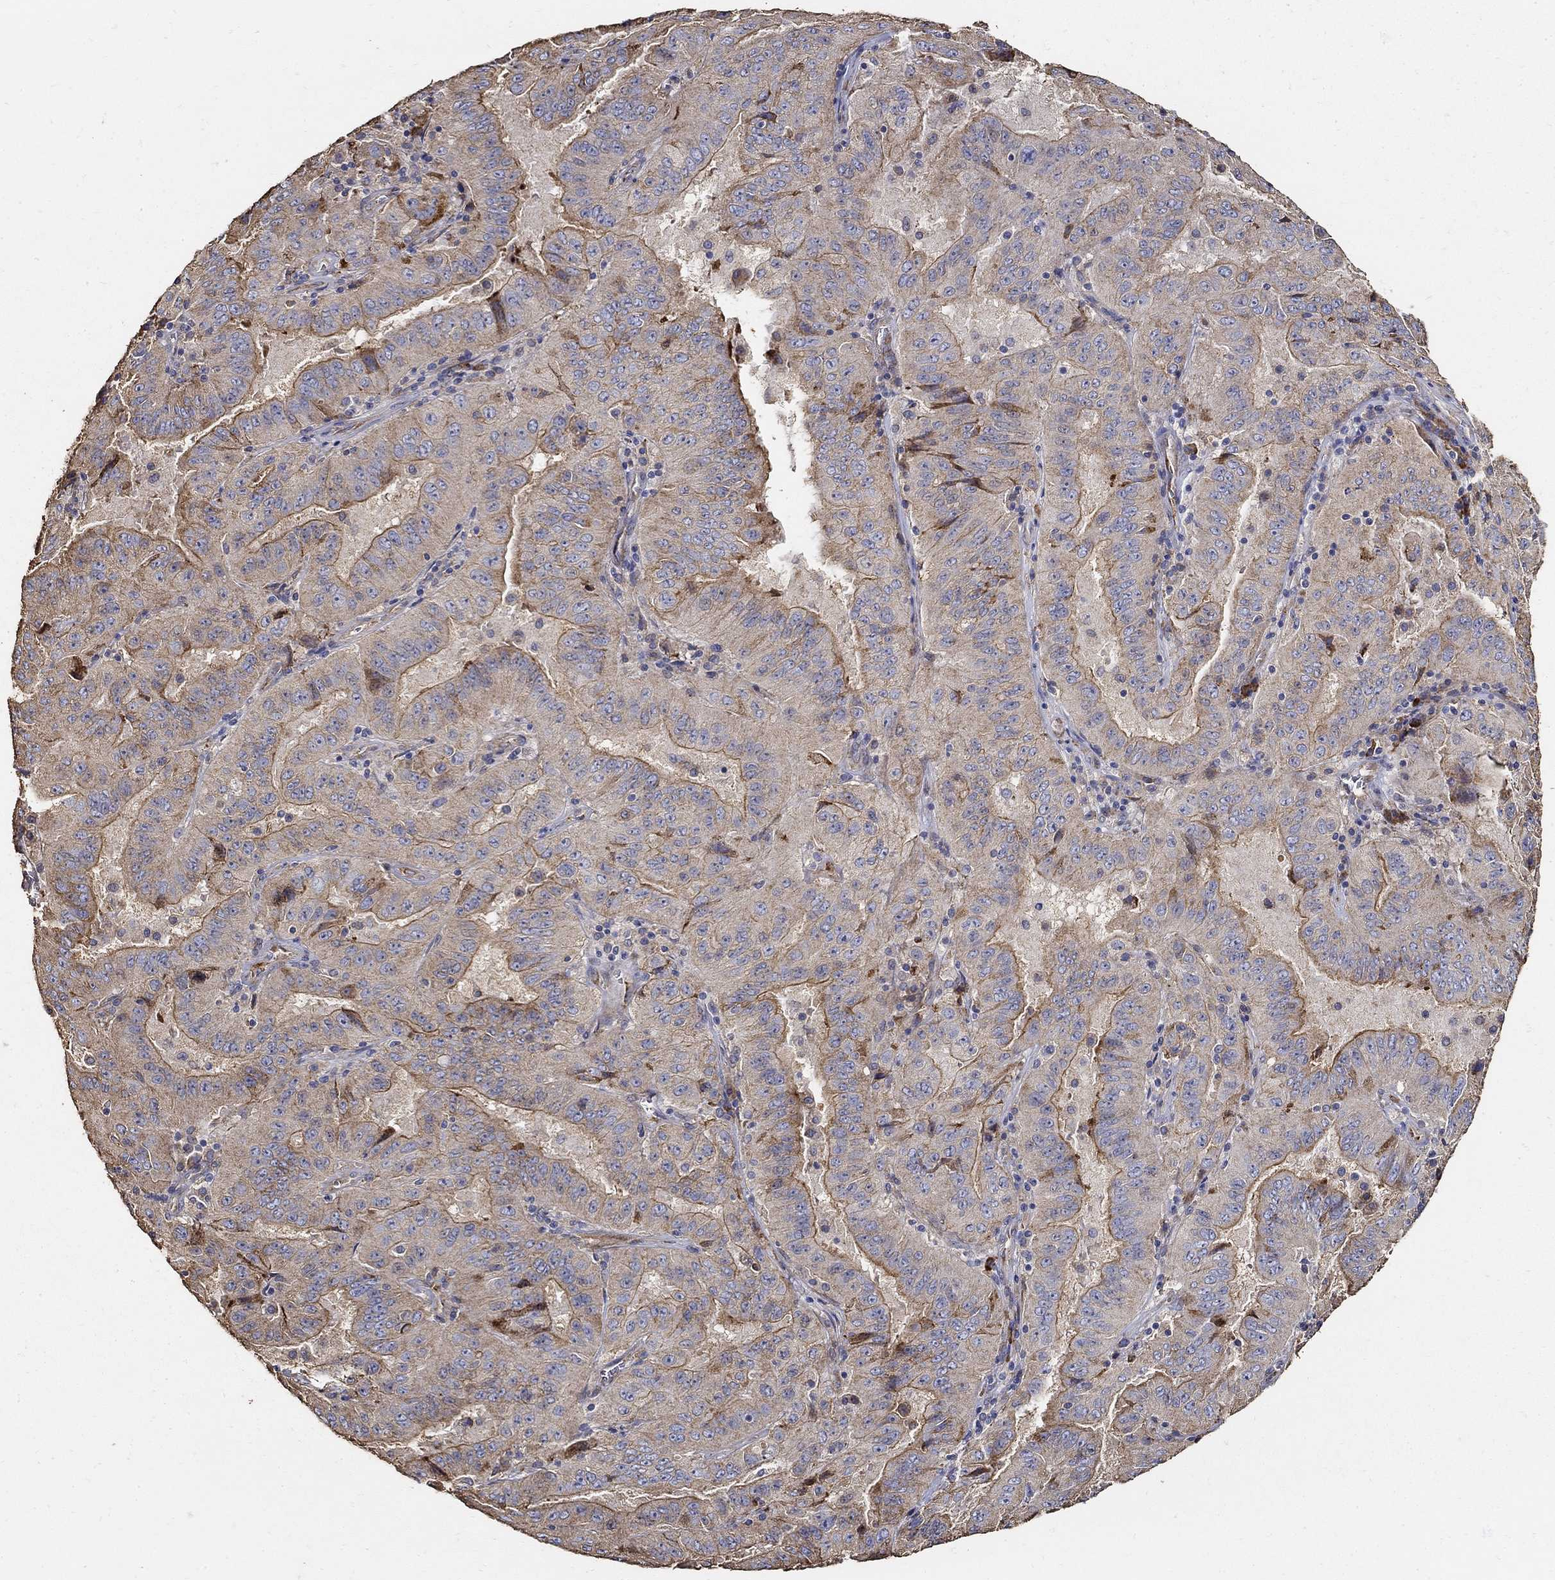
{"staining": {"intensity": "moderate", "quantity": "25%-75%", "location": "cytoplasmic/membranous"}, "tissue": "pancreatic cancer", "cell_type": "Tumor cells", "image_type": "cancer", "snomed": [{"axis": "morphology", "description": "Adenocarcinoma, NOS"}, {"axis": "topography", "description": "Pancreas"}], "caption": "Moderate cytoplasmic/membranous protein positivity is appreciated in approximately 25%-75% of tumor cells in adenocarcinoma (pancreatic). Immunohistochemistry stains the protein in brown and the nuclei are stained blue.", "gene": "EMILIN3", "patient": {"sex": "male", "age": 63}}